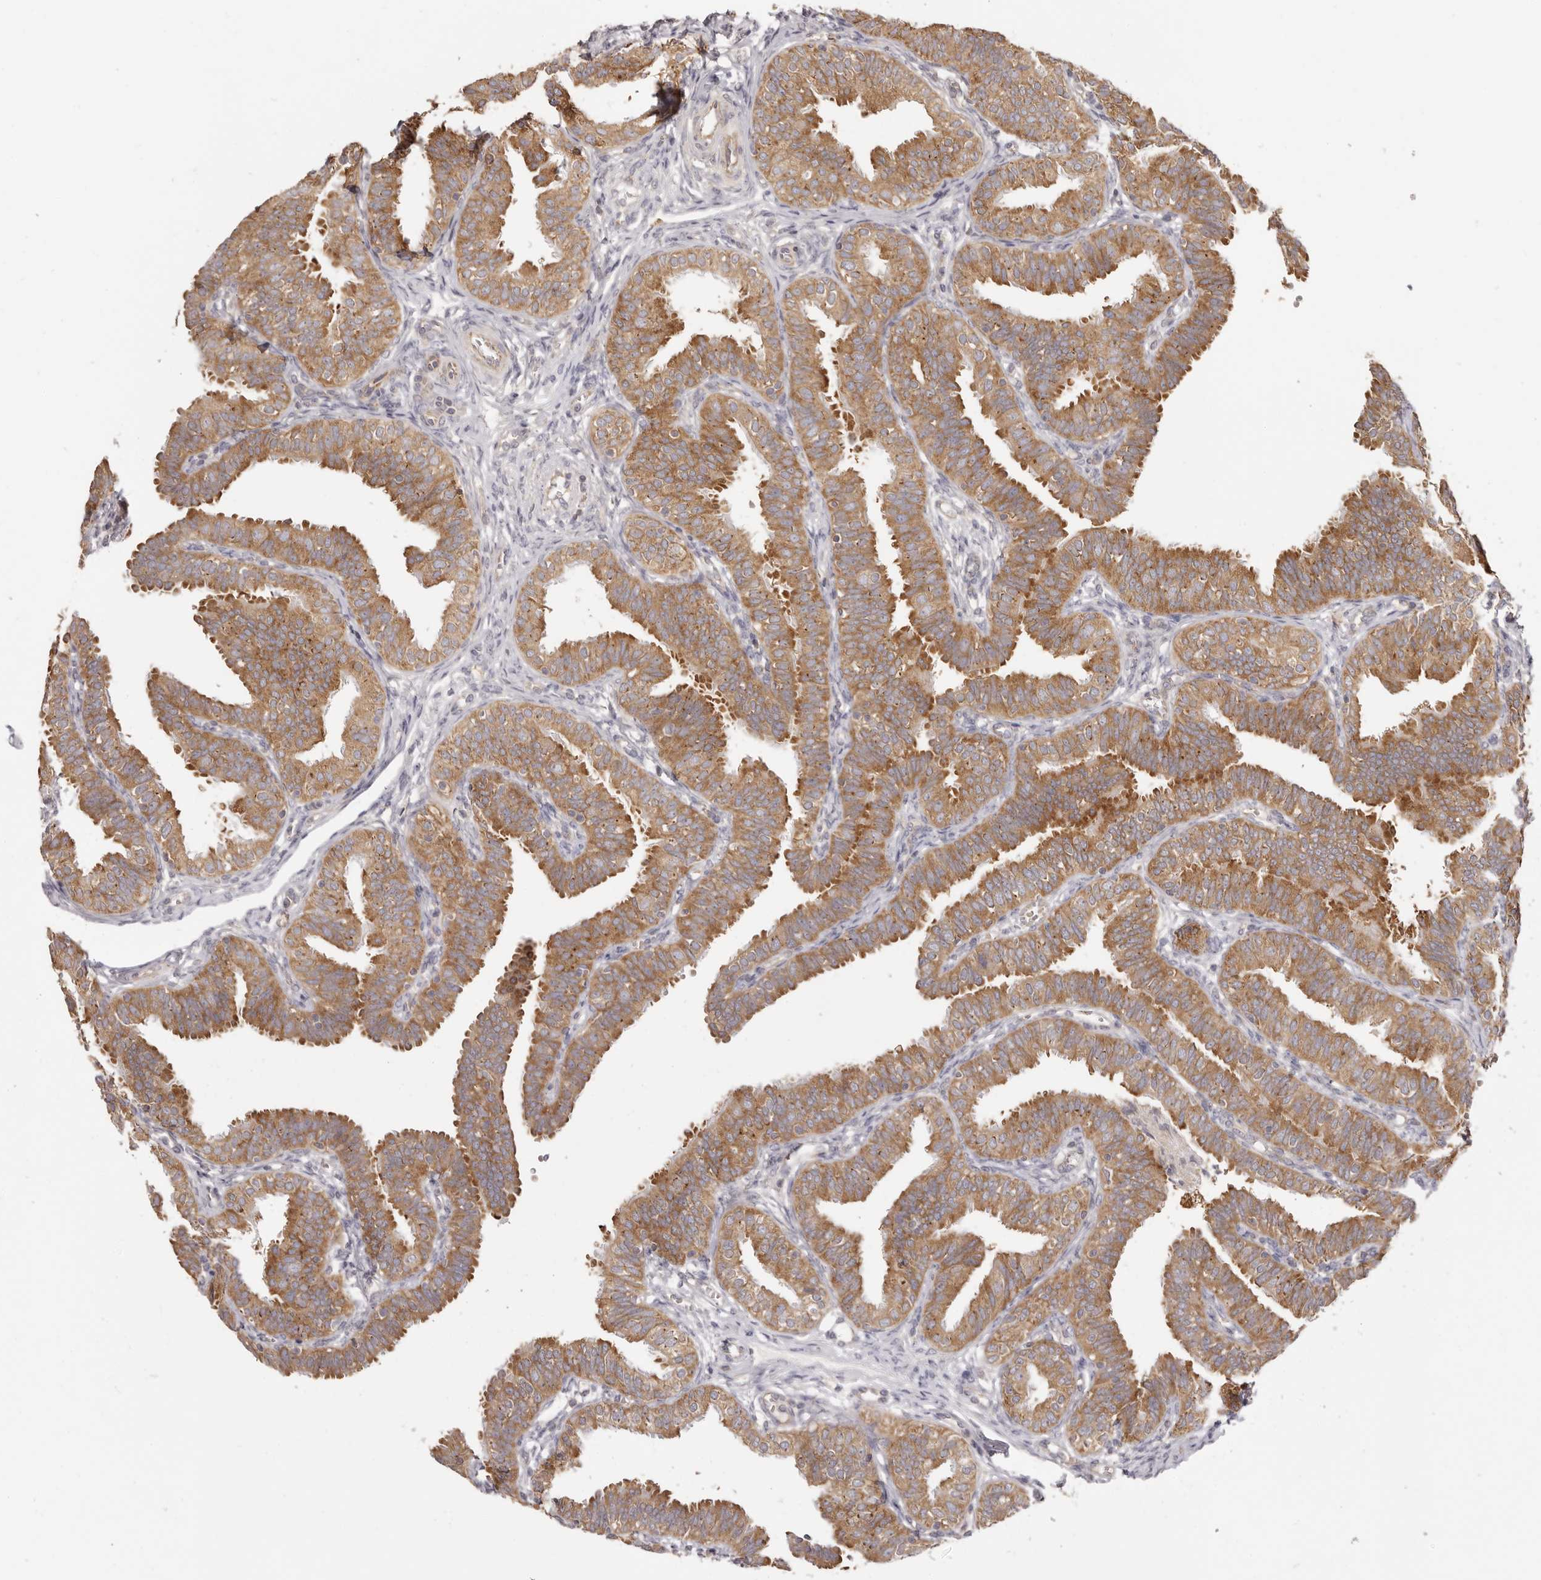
{"staining": {"intensity": "moderate", "quantity": ">75%", "location": "cytoplasmic/membranous"}, "tissue": "fallopian tube", "cell_type": "Glandular cells", "image_type": "normal", "snomed": [{"axis": "morphology", "description": "Normal tissue, NOS"}, {"axis": "topography", "description": "Fallopian tube"}], "caption": "An image of fallopian tube stained for a protein displays moderate cytoplasmic/membranous brown staining in glandular cells. The protein of interest is stained brown, and the nuclei are stained in blue (DAB (3,3'-diaminobenzidine) IHC with brightfield microscopy, high magnification).", "gene": "EEF1E1", "patient": {"sex": "female", "age": 35}}